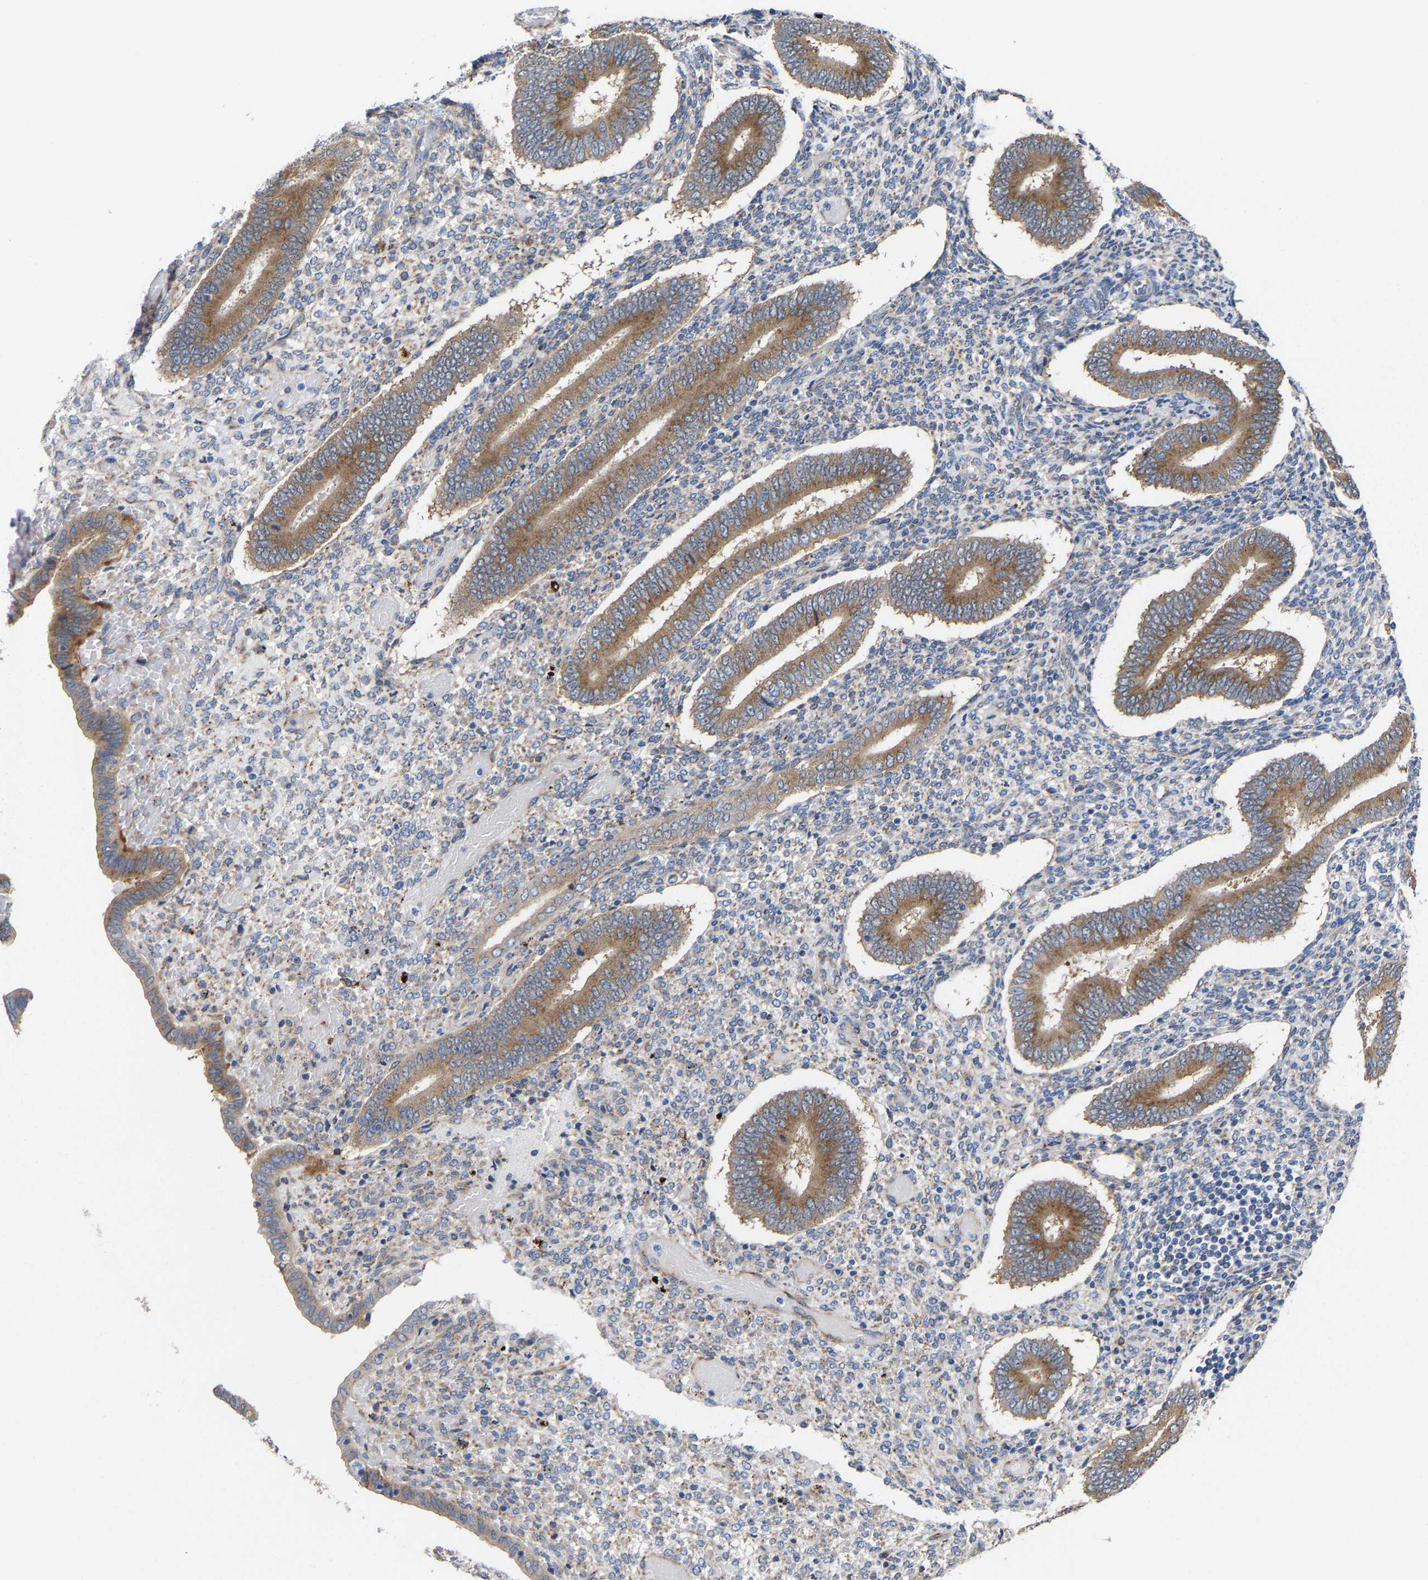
{"staining": {"intensity": "weak", "quantity": "<25%", "location": "cytoplasmic/membranous"}, "tissue": "endometrium", "cell_type": "Cells in endometrial stroma", "image_type": "normal", "snomed": [{"axis": "morphology", "description": "Normal tissue, NOS"}, {"axis": "topography", "description": "Endometrium"}], "caption": "The immunohistochemistry image has no significant expression in cells in endometrial stroma of endometrium.", "gene": "PPP1R15A", "patient": {"sex": "female", "age": 42}}